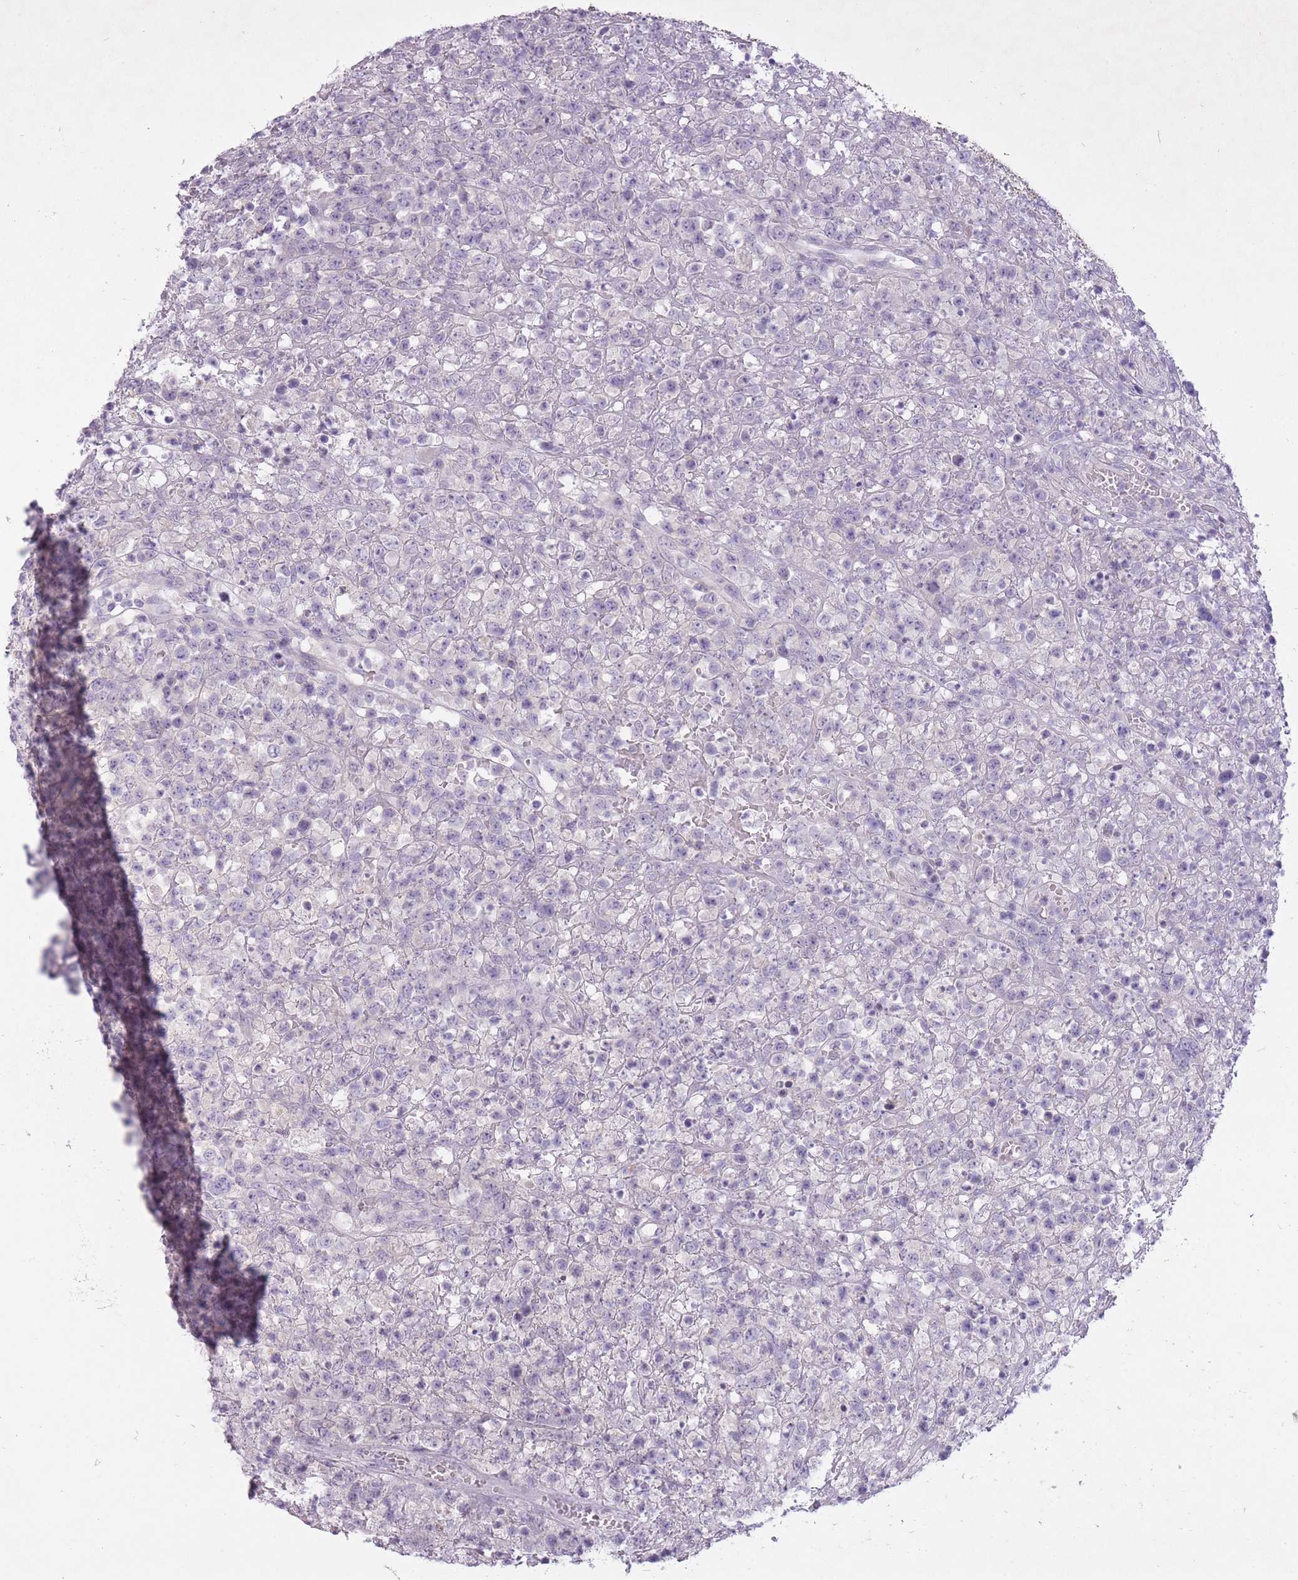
{"staining": {"intensity": "negative", "quantity": "none", "location": "none"}, "tissue": "lymphoma", "cell_type": "Tumor cells", "image_type": "cancer", "snomed": [{"axis": "morphology", "description": "Malignant lymphoma, non-Hodgkin's type, High grade"}, {"axis": "topography", "description": "Colon"}], "caption": "Tumor cells are negative for brown protein staining in malignant lymphoma, non-Hodgkin's type (high-grade).", "gene": "FAM43B", "patient": {"sex": "female", "age": 53}}